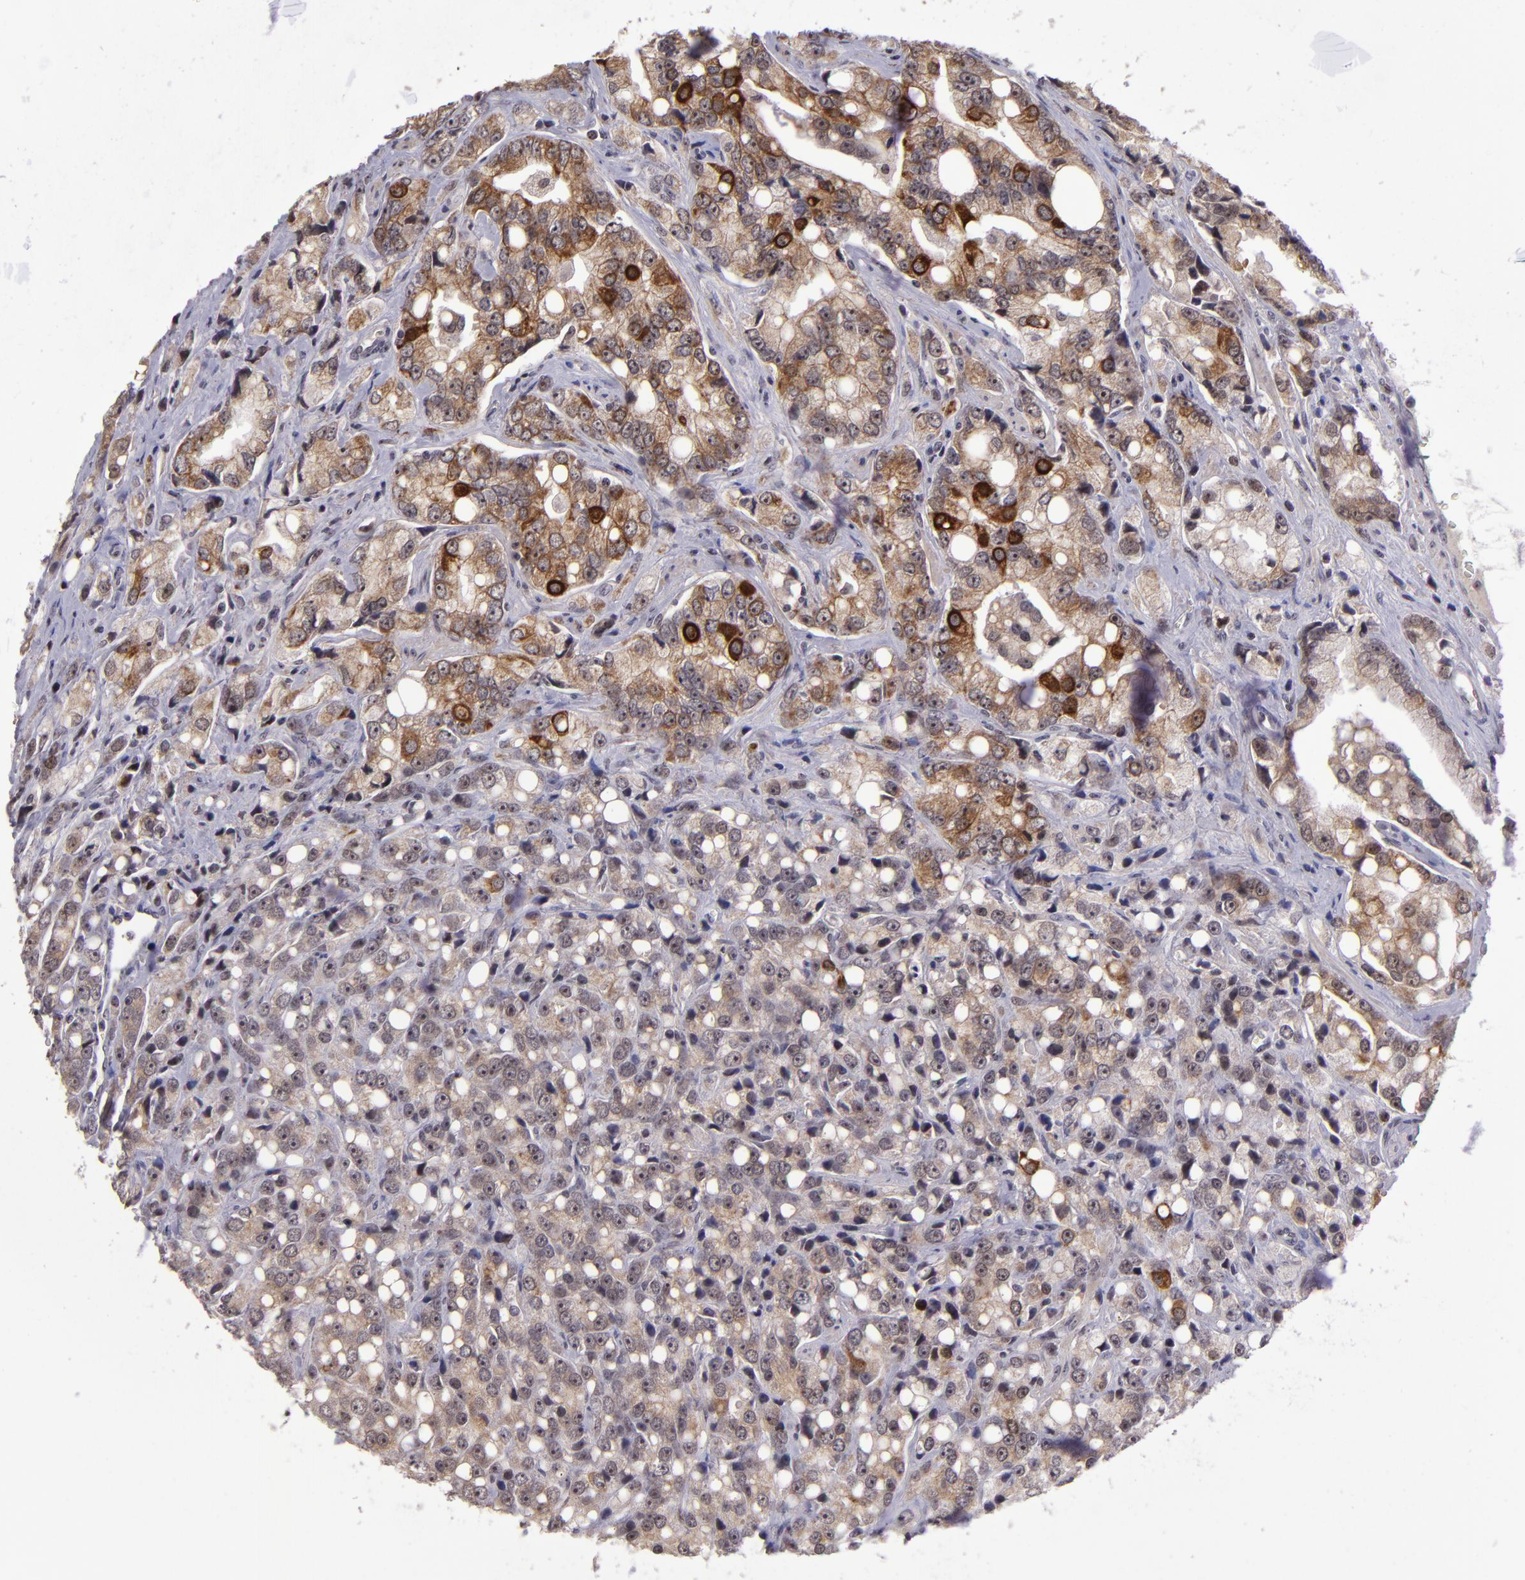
{"staining": {"intensity": "moderate", "quantity": ">75%", "location": "cytoplasmic/membranous"}, "tissue": "prostate cancer", "cell_type": "Tumor cells", "image_type": "cancer", "snomed": [{"axis": "morphology", "description": "Adenocarcinoma, High grade"}, {"axis": "topography", "description": "Prostate"}], "caption": "An image showing moderate cytoplasmic/membranous positivity in about >75% of tumor cells in adenocarcinoma (high-grade) (prostate), as visualized by brown immunohistochemical staining.", "gene": "PCNX4", "patient": {"sex": "male", "age": 67}}